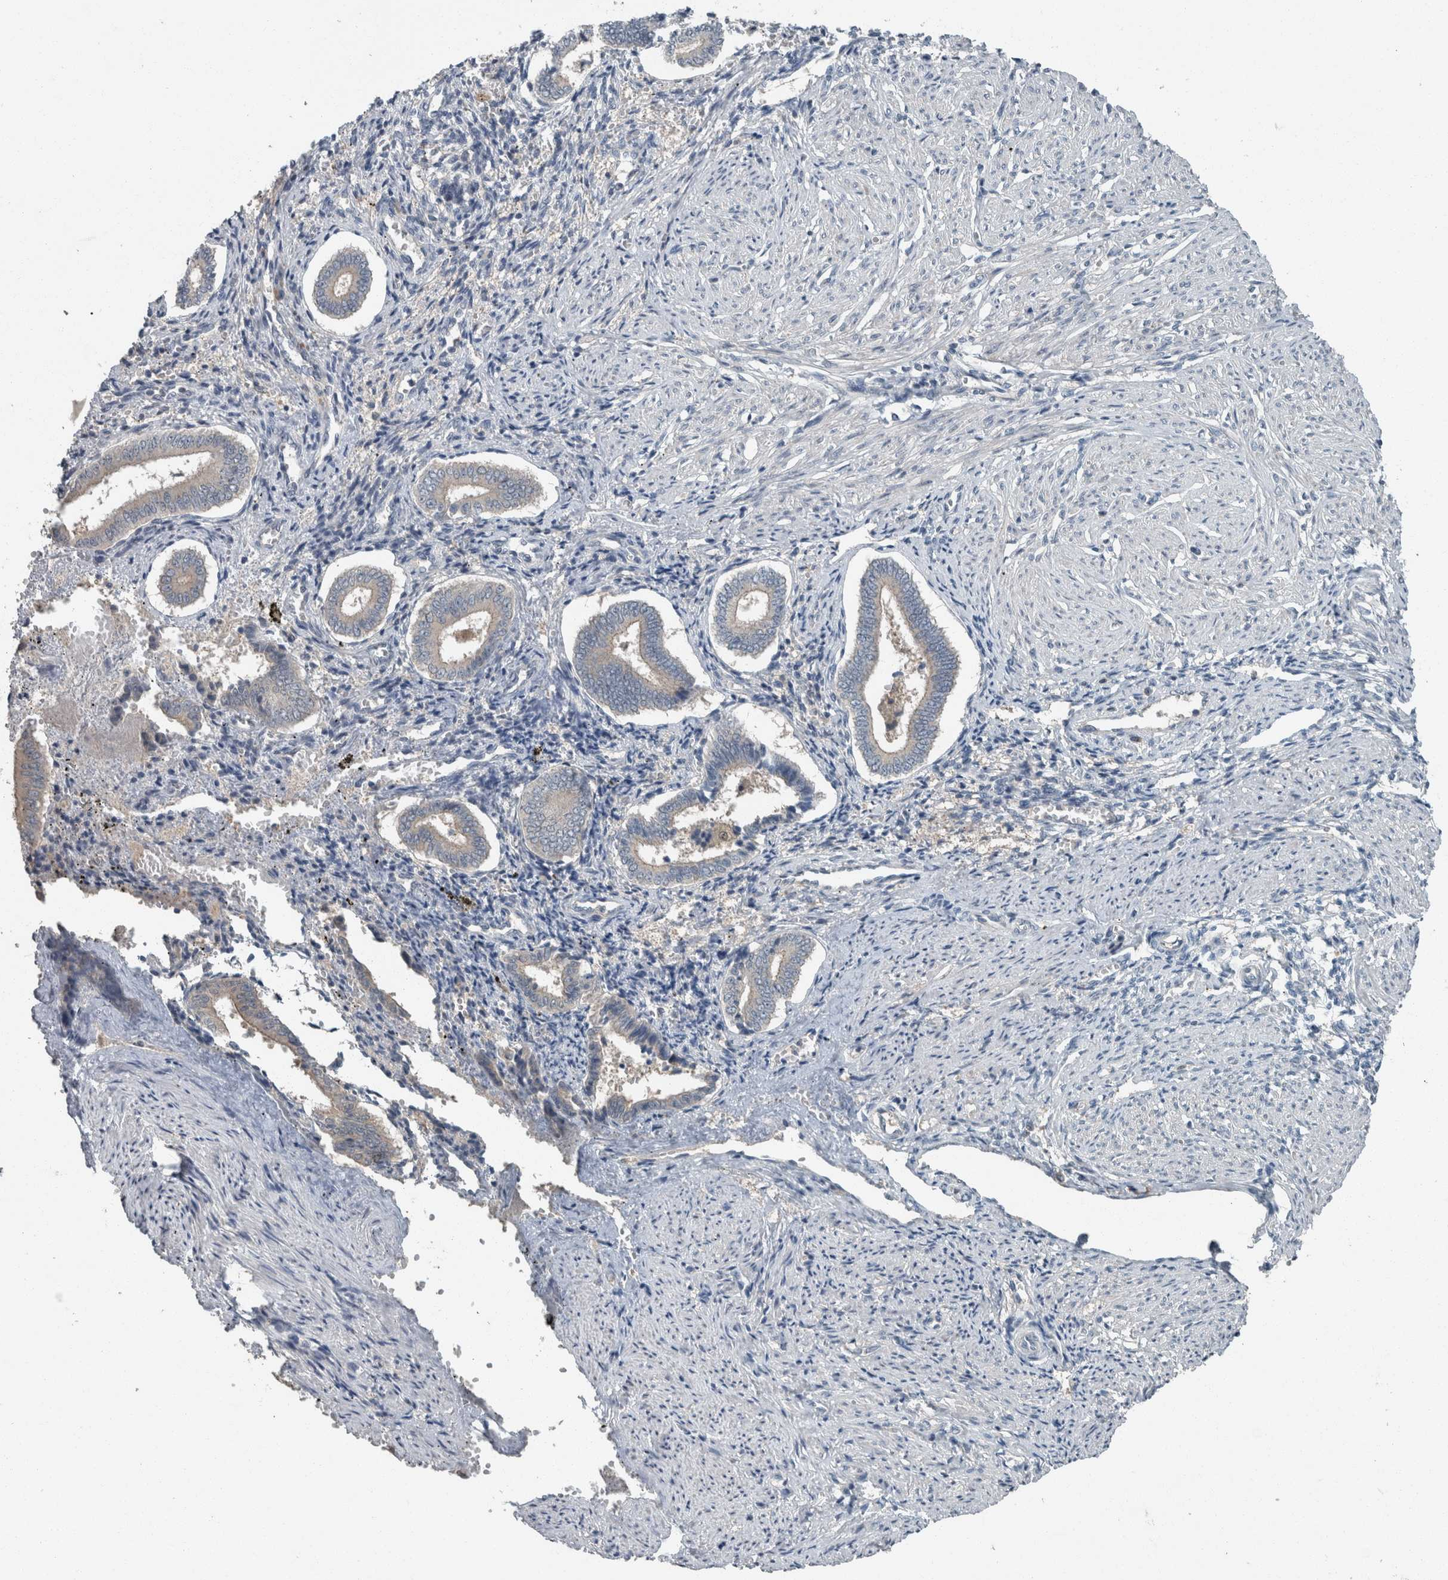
{"staining": {"intensity": "negative", "quantity": "none", "location": "none"}, "tissue": "endometrium", "cell_type": "Cells in endometrial stroma", "image_type": "normal", "snomed": [{"axis": "morphology", "description": "Normal tissue, NOS"}, {"axis": "topography", "description": "Endometrium"}], "caption": "This is an immunohistochemistry micrograph of benign human endometrium. There is no staining in cells in endometrial stroma.", "gene": "KNTC1", "patient": {"sex": "female", "age": 42}}